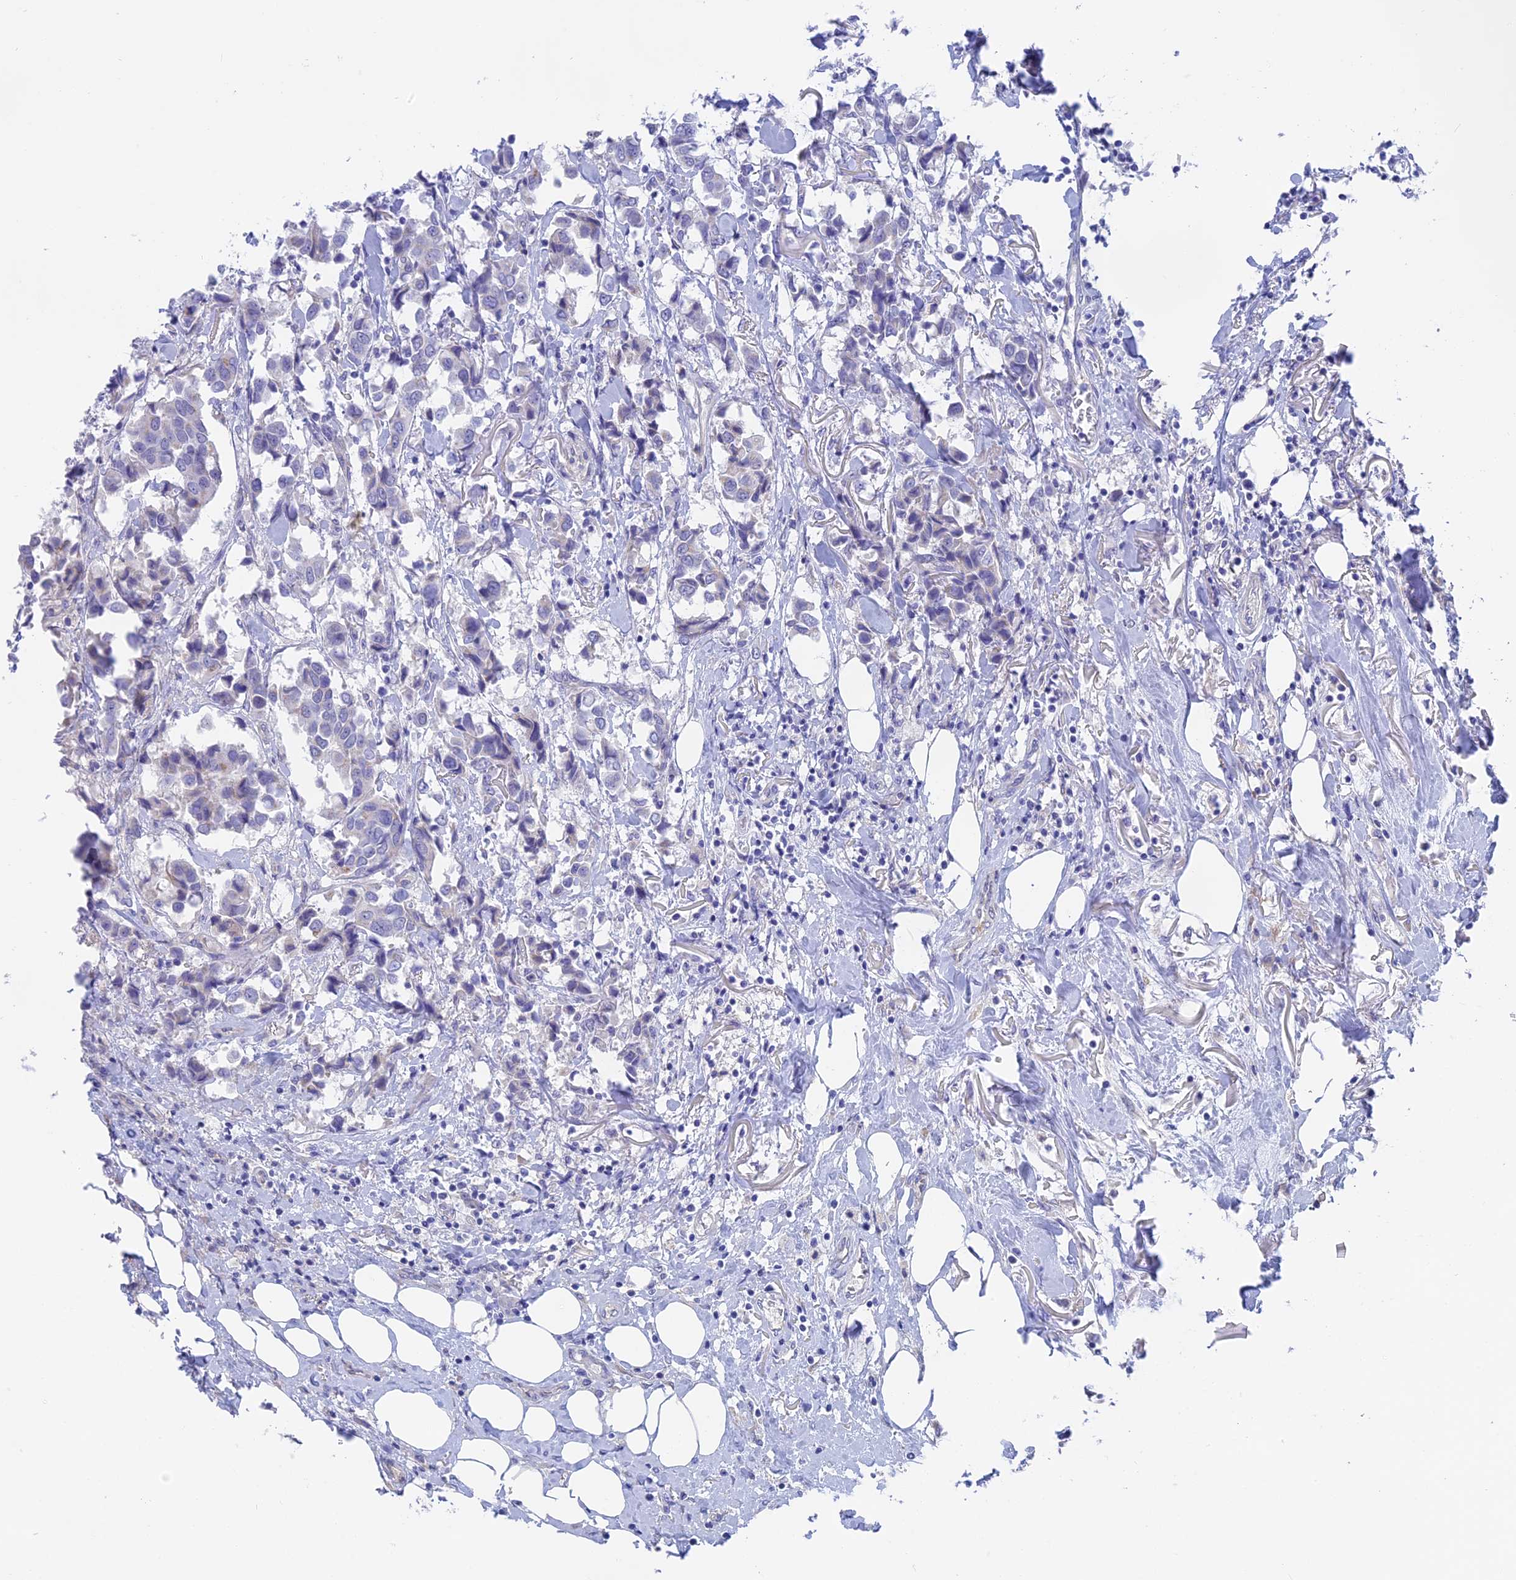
{"staining": {"intensity": "negative", "quantity": "none", "location": "none"}, "tissue": "breast cancer", "cell_type": "Tumor cells", "image_type": "cancer", "snomed": [{"axis": "morphology", "description": "Duct carcinoma"}, {"axis": "topography", "description": "Breast"}], "caption": "Immunohistochemistry (IHC) histopathology image of neoplastic tissue: breast cancer stained with DAB (3,3'-diaminobenzidine) exhibits no significant protein staining in tumor cells.", "gene": "GLB1L", "patient": {"sex": "female", "age": 80}}